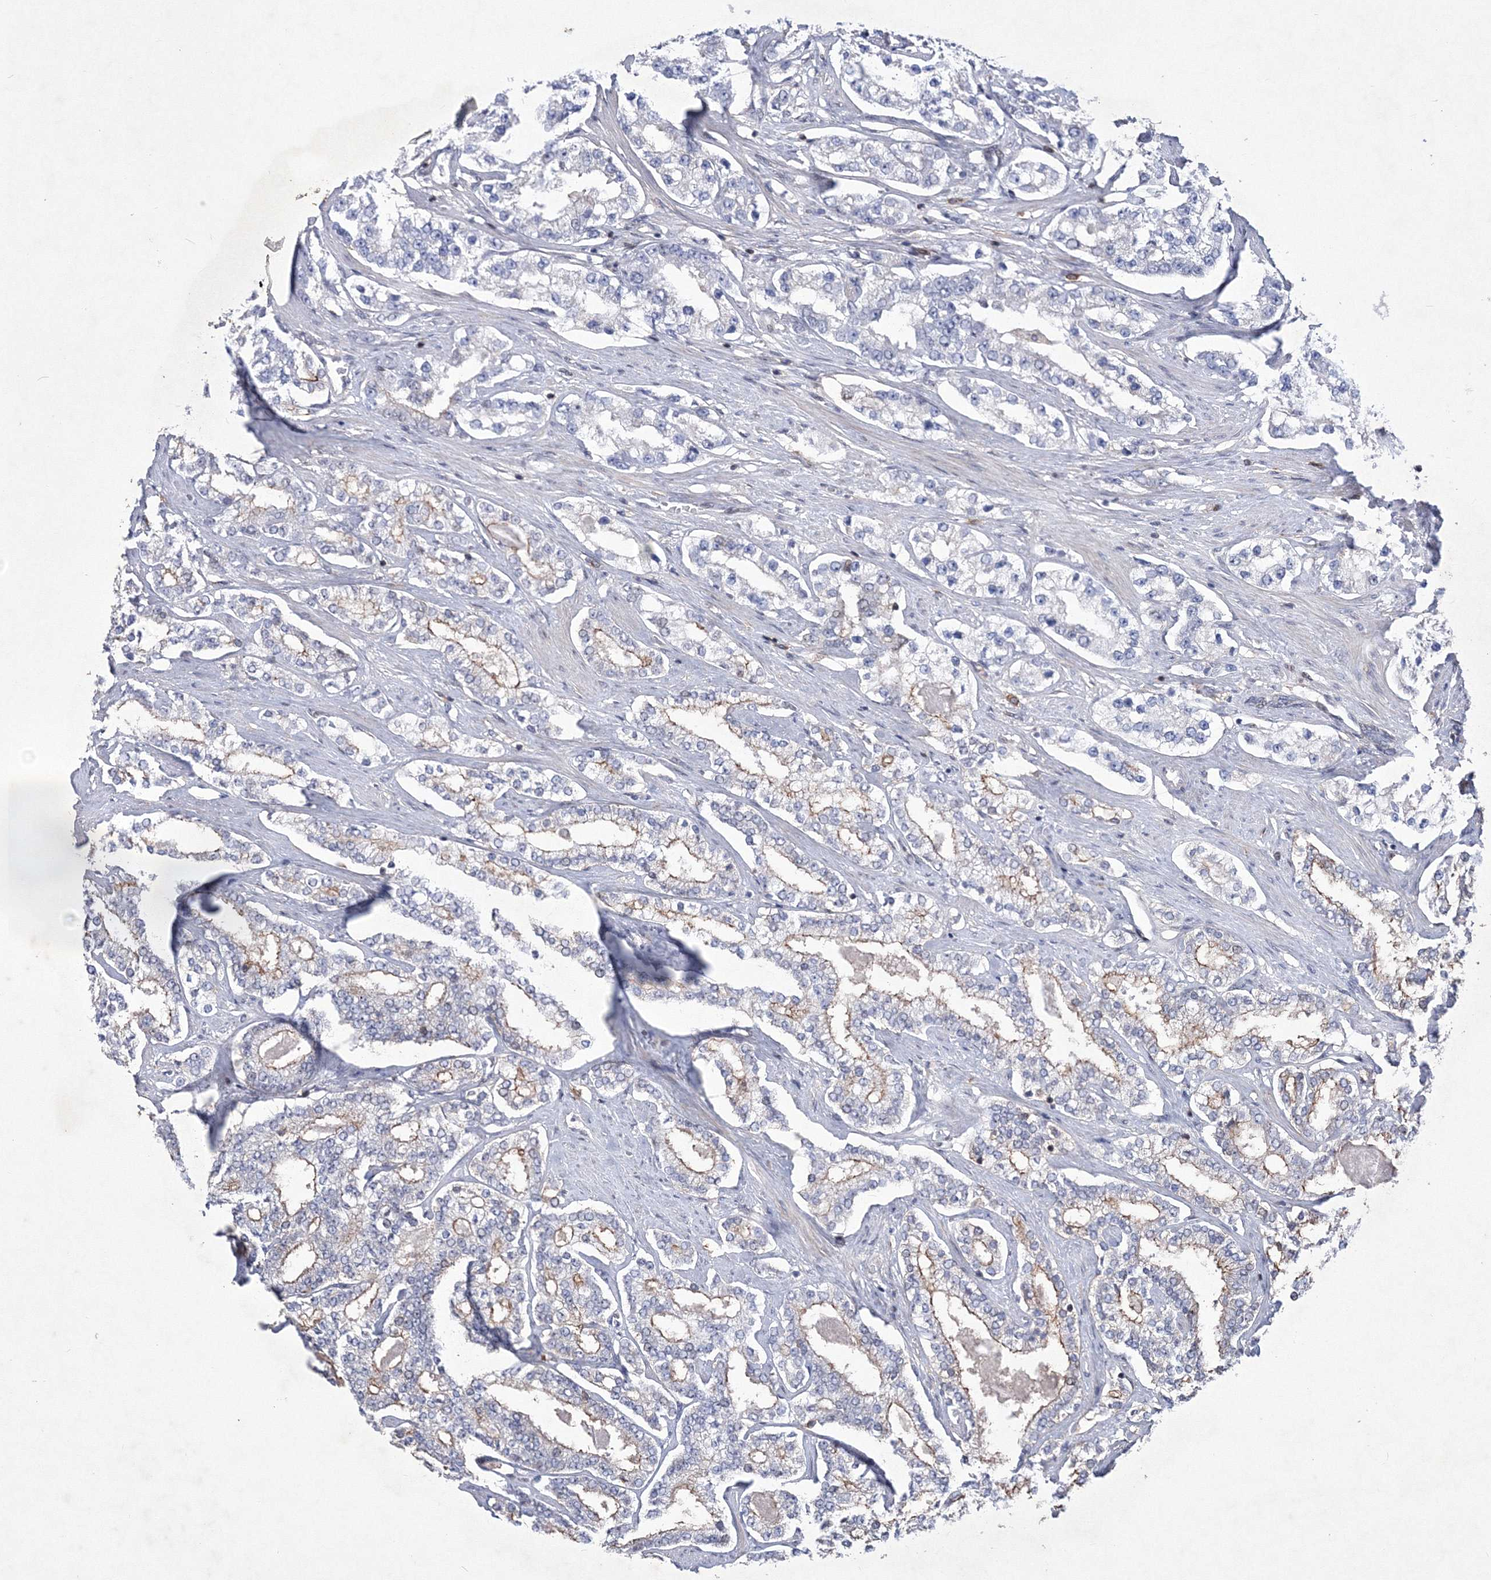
{"staining": {"intensity": "moderate", "quantity": "<25%", "location": "cytoplasmic/membranous"}, "tissue": "prostate cancer", "cell_type": "Tumor cells", "image_type": "cancer", "snomed": [{"axis": "morphology", "description": "Normal tissue, NOS"}, {"axis": "morphology", "description": "Adenocarcinoma, High grade"}, {"axis": "topography", "description": "Prostate"}], "caption": "An IHC micrograph of neoplastic tissue is shown. Protein staining in brown labels moderate cytoplasmic/membranous positivity in prostate cancer within tumor cells.", "gene": "RNPEPL1", "patient": {"sex": "male", "age": 83}}